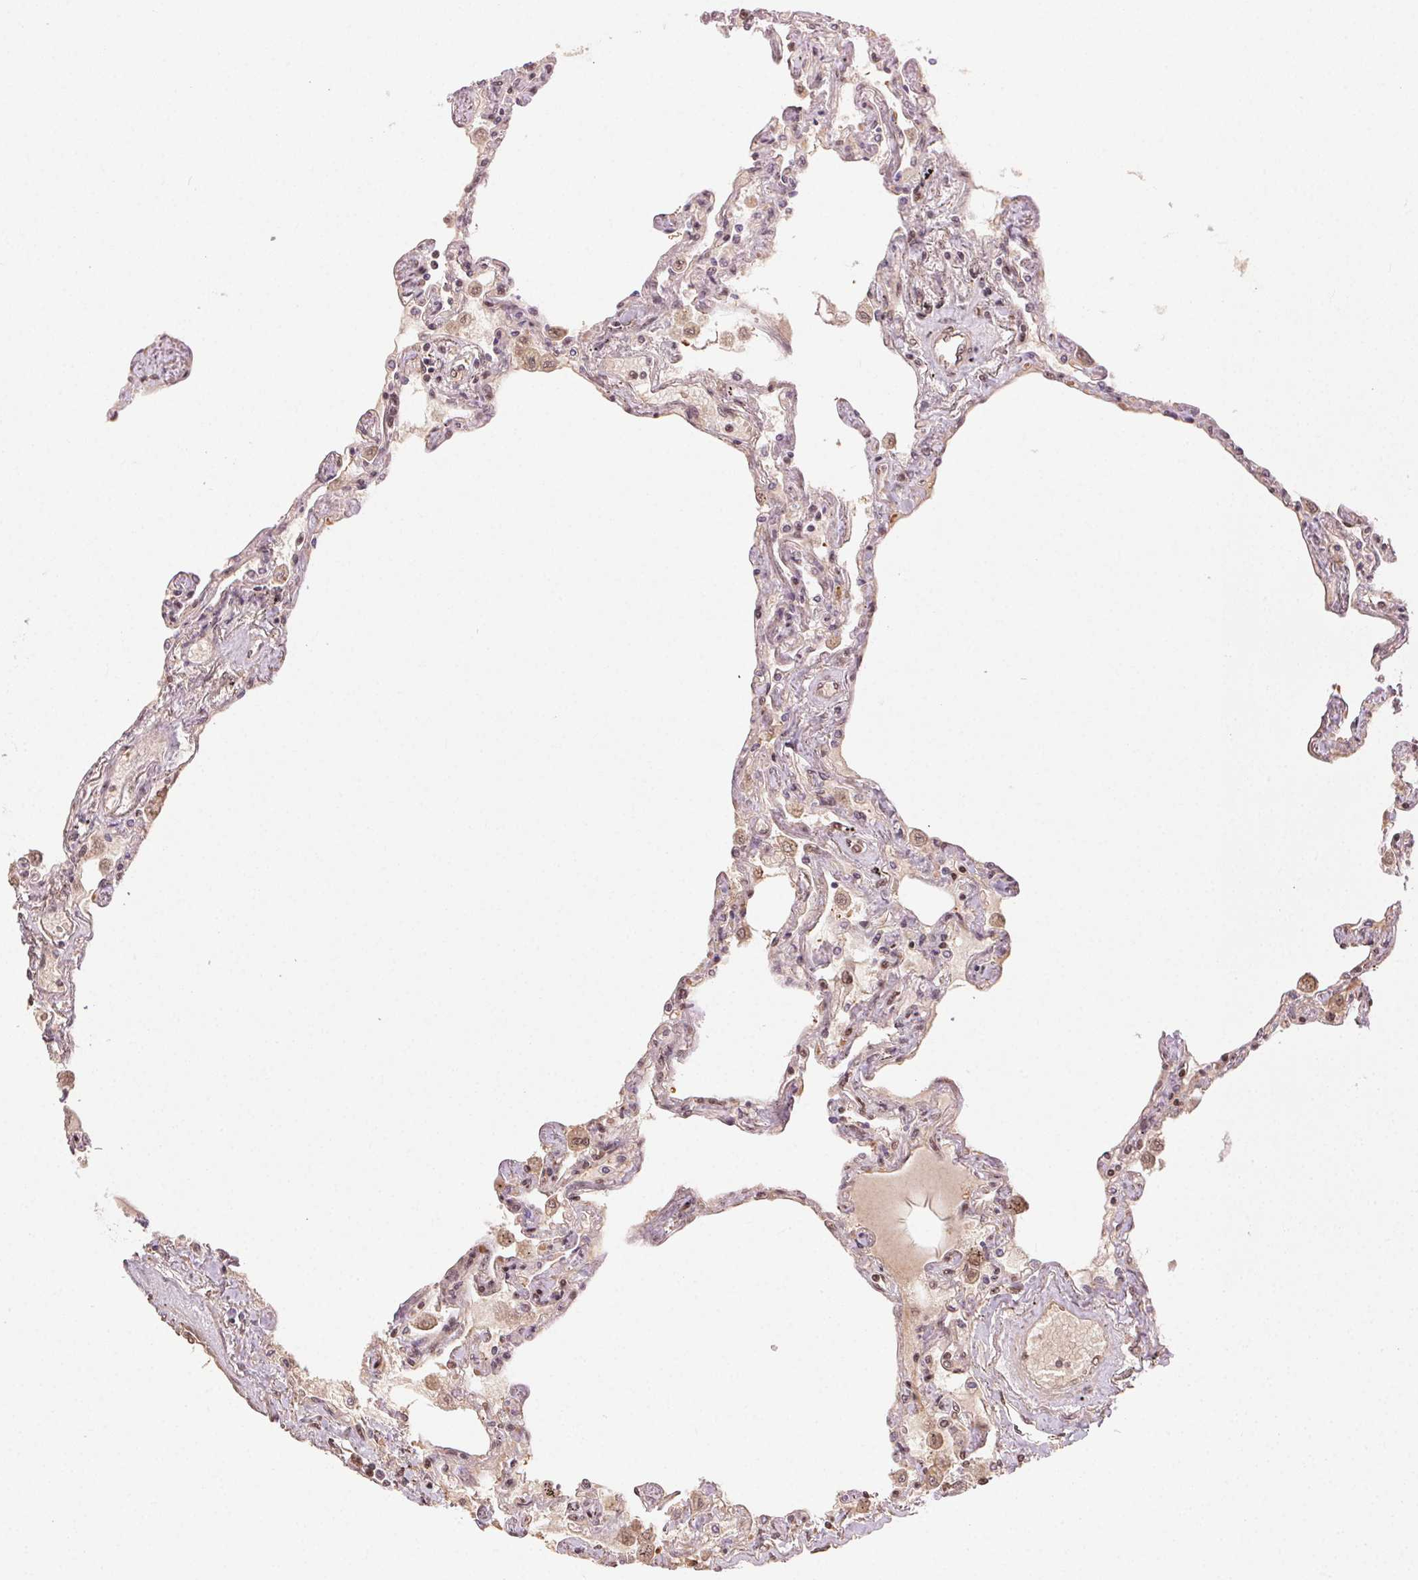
{"staining": {"intensity": "weak", "quantity": "25%-75%", "location": "cytoplasmic/membranous,nuclear"}, "tissue": "lung", "cell_type": "Alveolar cells", "image_type": "normal", "snomed": [{"axis": "morphology", "description": "Normal tissue, NOS"}, {"axis": "morphology", "description": "Adenocarcinoma, NOS"}, {"axis": "topography", "description": "Cartilage tissue"}, {"axis": "topography", "description": "Lung"}], "caption": "Benign lung displays weak cytoplasmic/membranous,nuclear positivity in approximately 25%-75% of alveolar cells.", "gene": "TREML4", "patient": {"sex": "female", "age": 67}}